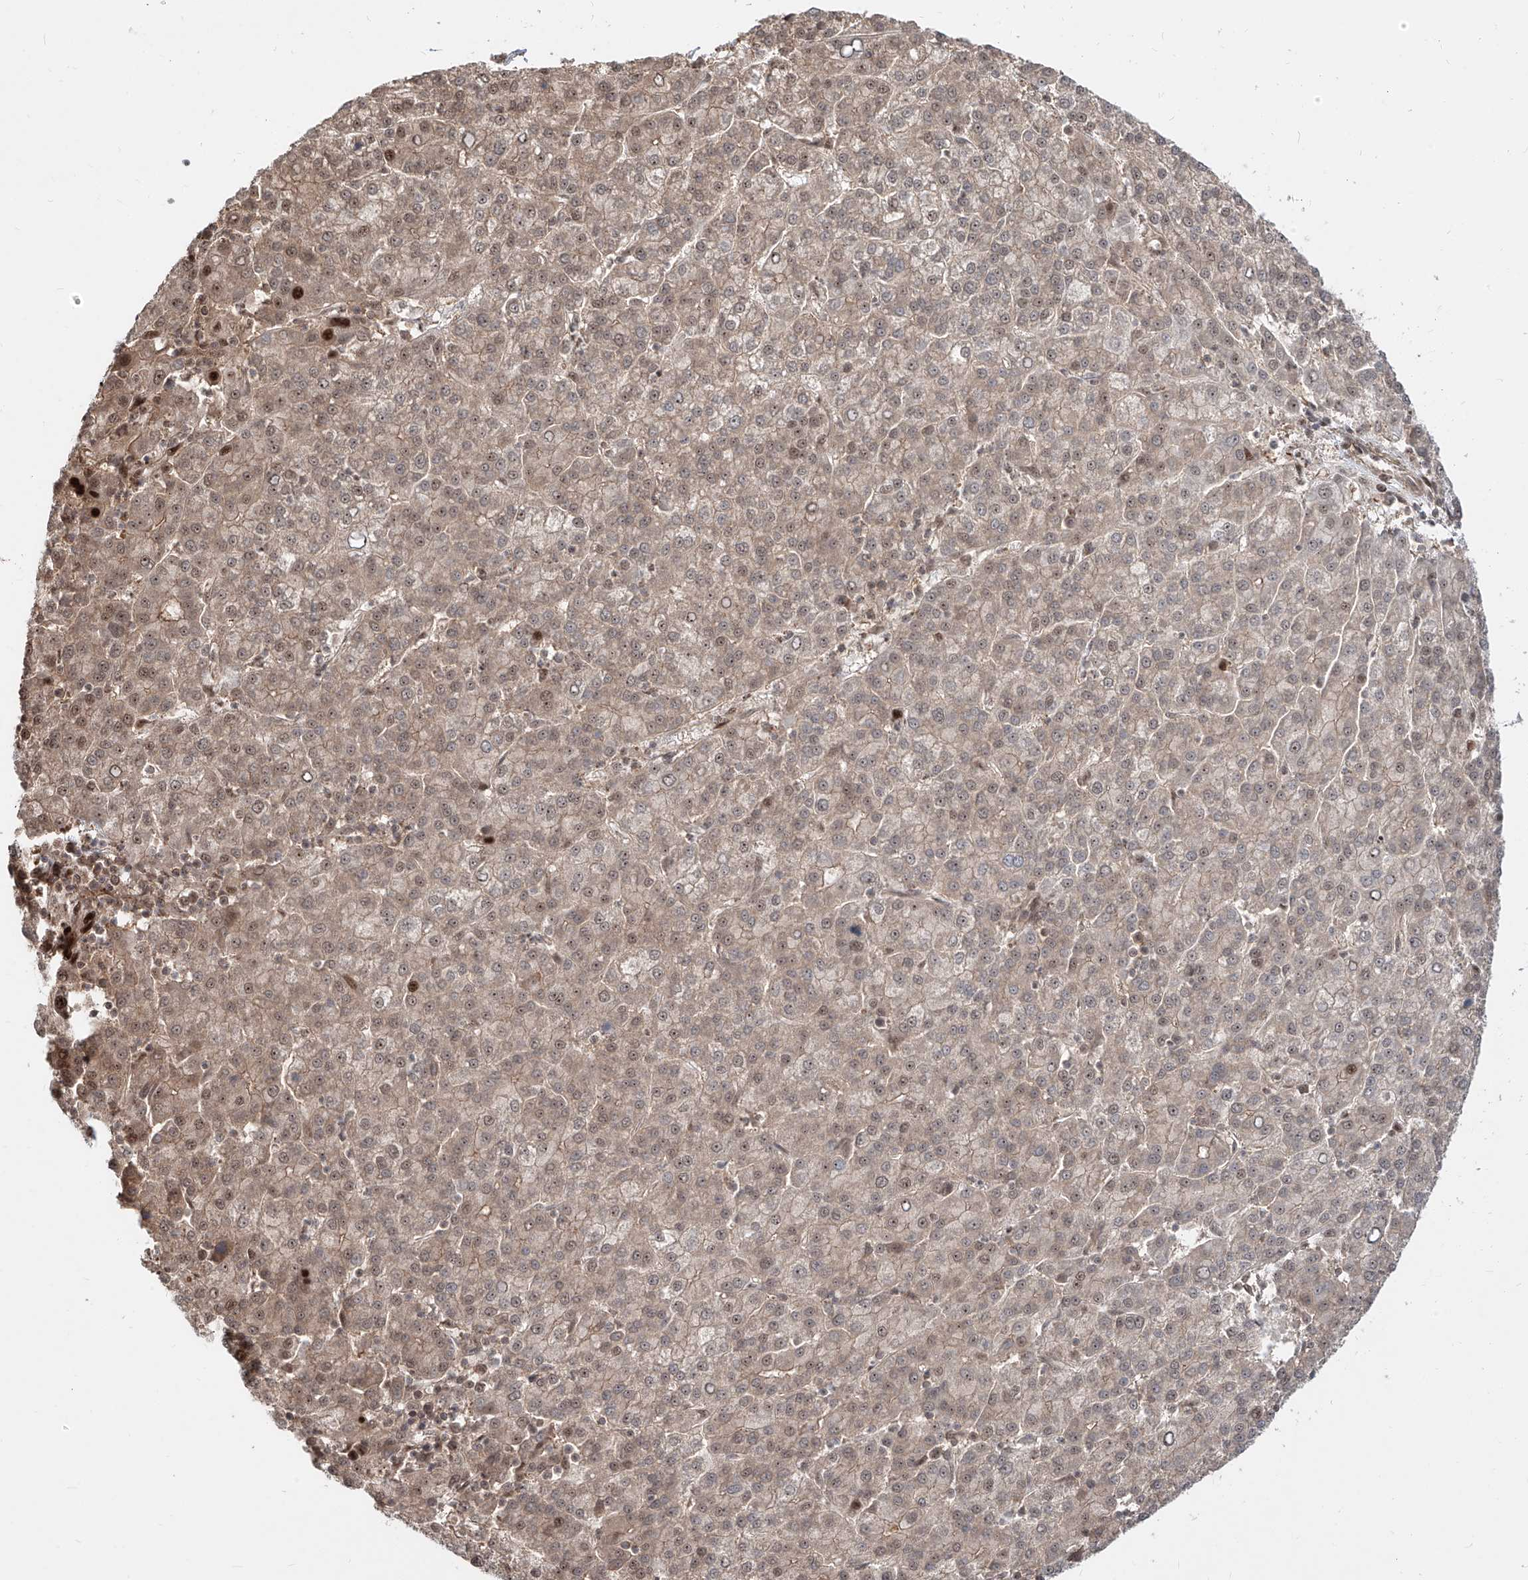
{"staining": {"intensity": "moderate", "quantity": ">75%", "location": "cytoplasmic/membranous,nuclear"}, "tissue": "liver cancer", "cell_type": "Tumor cells", "image_type": "cancer", "snomed": [{"axis": "morphology", "description": "Carcinoma, Hepatocellular, NOS"}, {"axis": "topography", "description": "Liver"}], "caption": "The image reveals staining of liver cancer (hepatocellular carcinoma), revealing moderate cytoplasmic/membranous and nuclear protein staining (brown color) within tumor cells.", "gene": "ZNF710", "patient": {"sex": "female", "age": 58}}